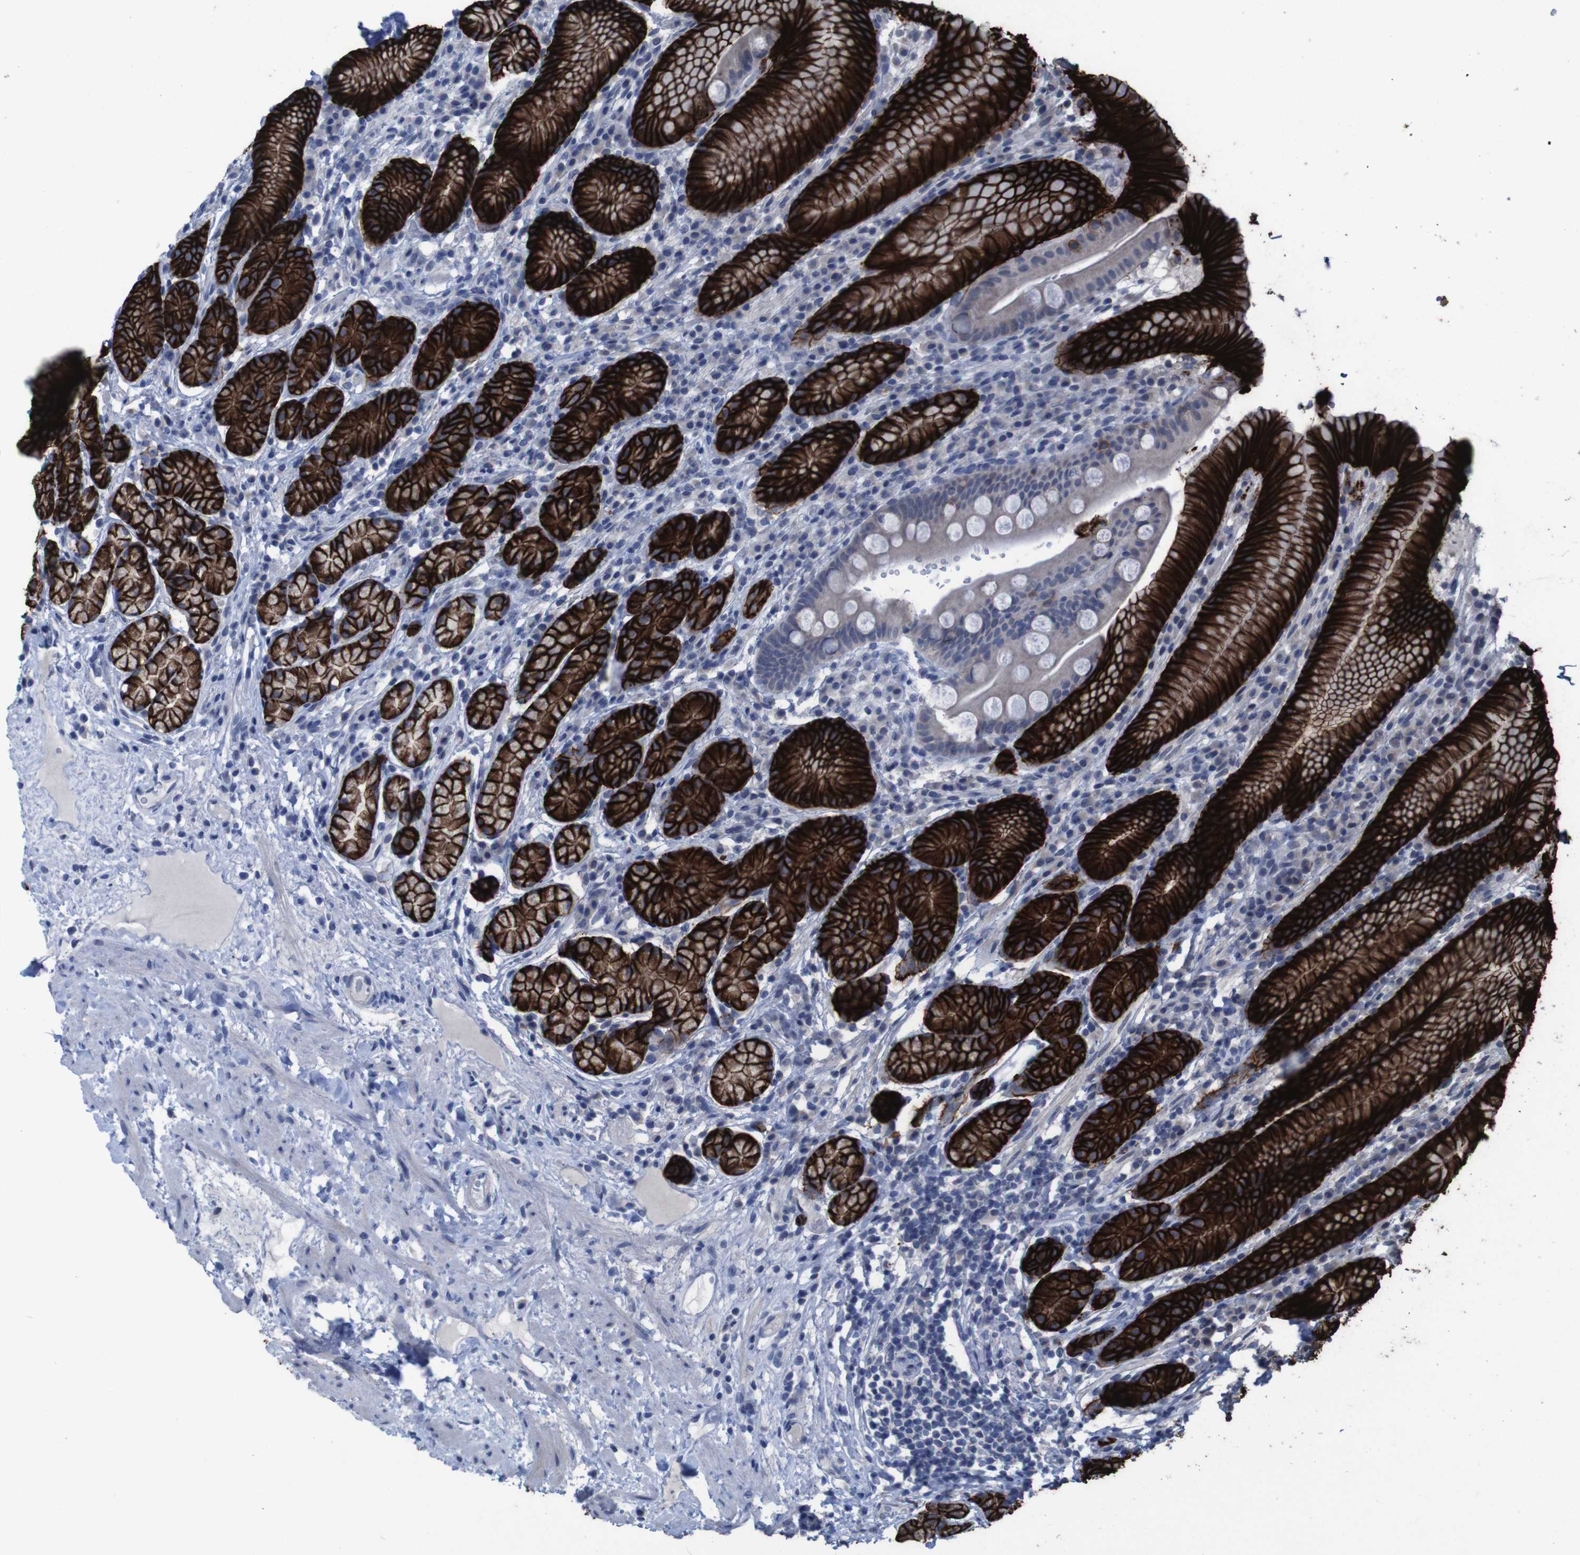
{"staining": {"intensity": "strong", "quantity": ">75%", "location": "cytoplasmic/membranous"}, "tissue": "stomach", "cell_type": "Glandular cells", "image_type": "normal", "snomed": [{"axis": "morphology", "description": "Normal tissue, NOS"}, {"axis": "topography", "description": "Stomach, lower"}], "caption": "This is a histology image of IHC staining of benign stomach, which shows strong expression in the cytoplasmic/membranous of glandular cells.", "gene": "CLDN18", "patient": {"sex": "male", "age": 52}}